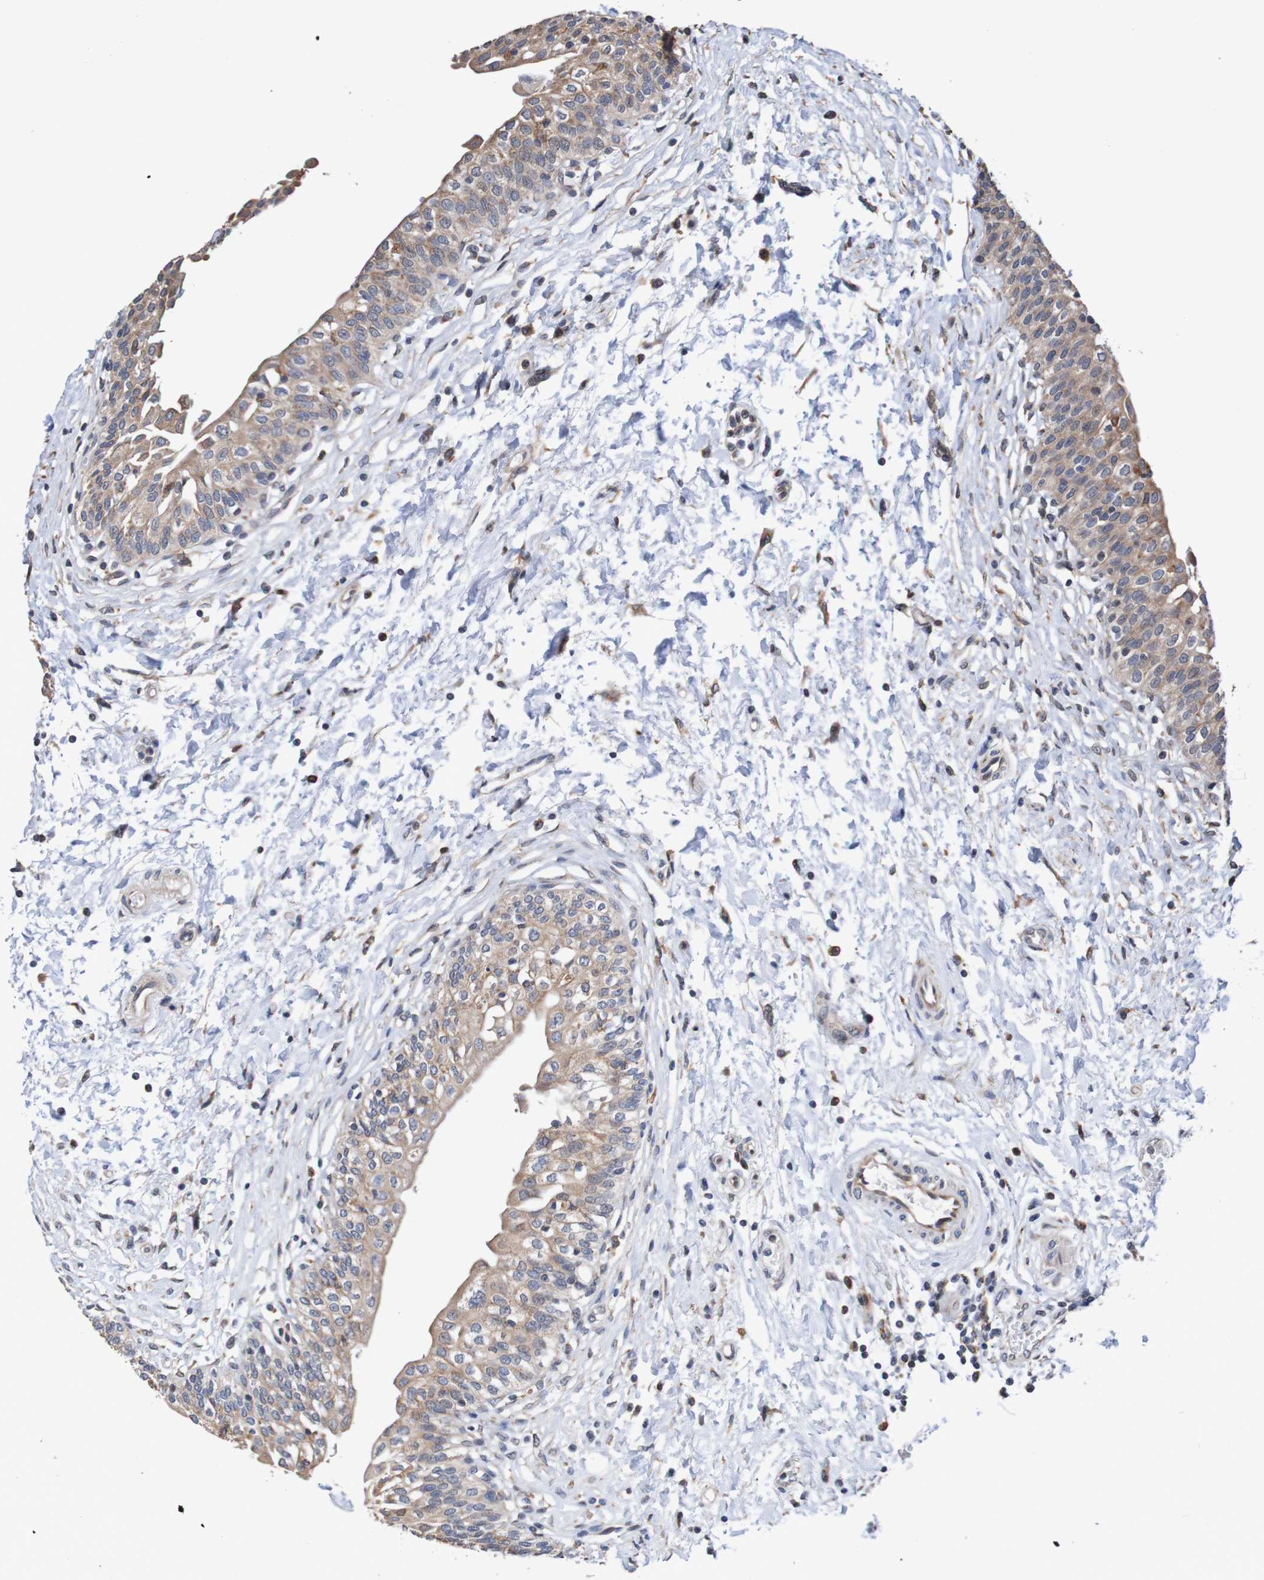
{"staining": {"intensity": "weak", "quantity": ">75%", "location": "cytoplasmic/membranous"}, "tissue": "urinary bladder", "cell_type": "Urothelial cells", "image_type": "normal", "snomed": [{"axis": "morphology", "description": "Normal tissue, NOS"}, {"axis": "topography", "description": "Urinary bladder"}], "caption": "Normal urinary bladder shows weak cytoplasmic/membranous positivity in approximately >75% of urothelial cells The staining was performed using DAB (3,3'-diaminobenzidine) to visualize the protein expression in brown, while the nuclei were stained in blue with hematoxylin (Magnification: 20x)..", "gene": "FIBP", "patient": {"sex": "male", "age": 55}}